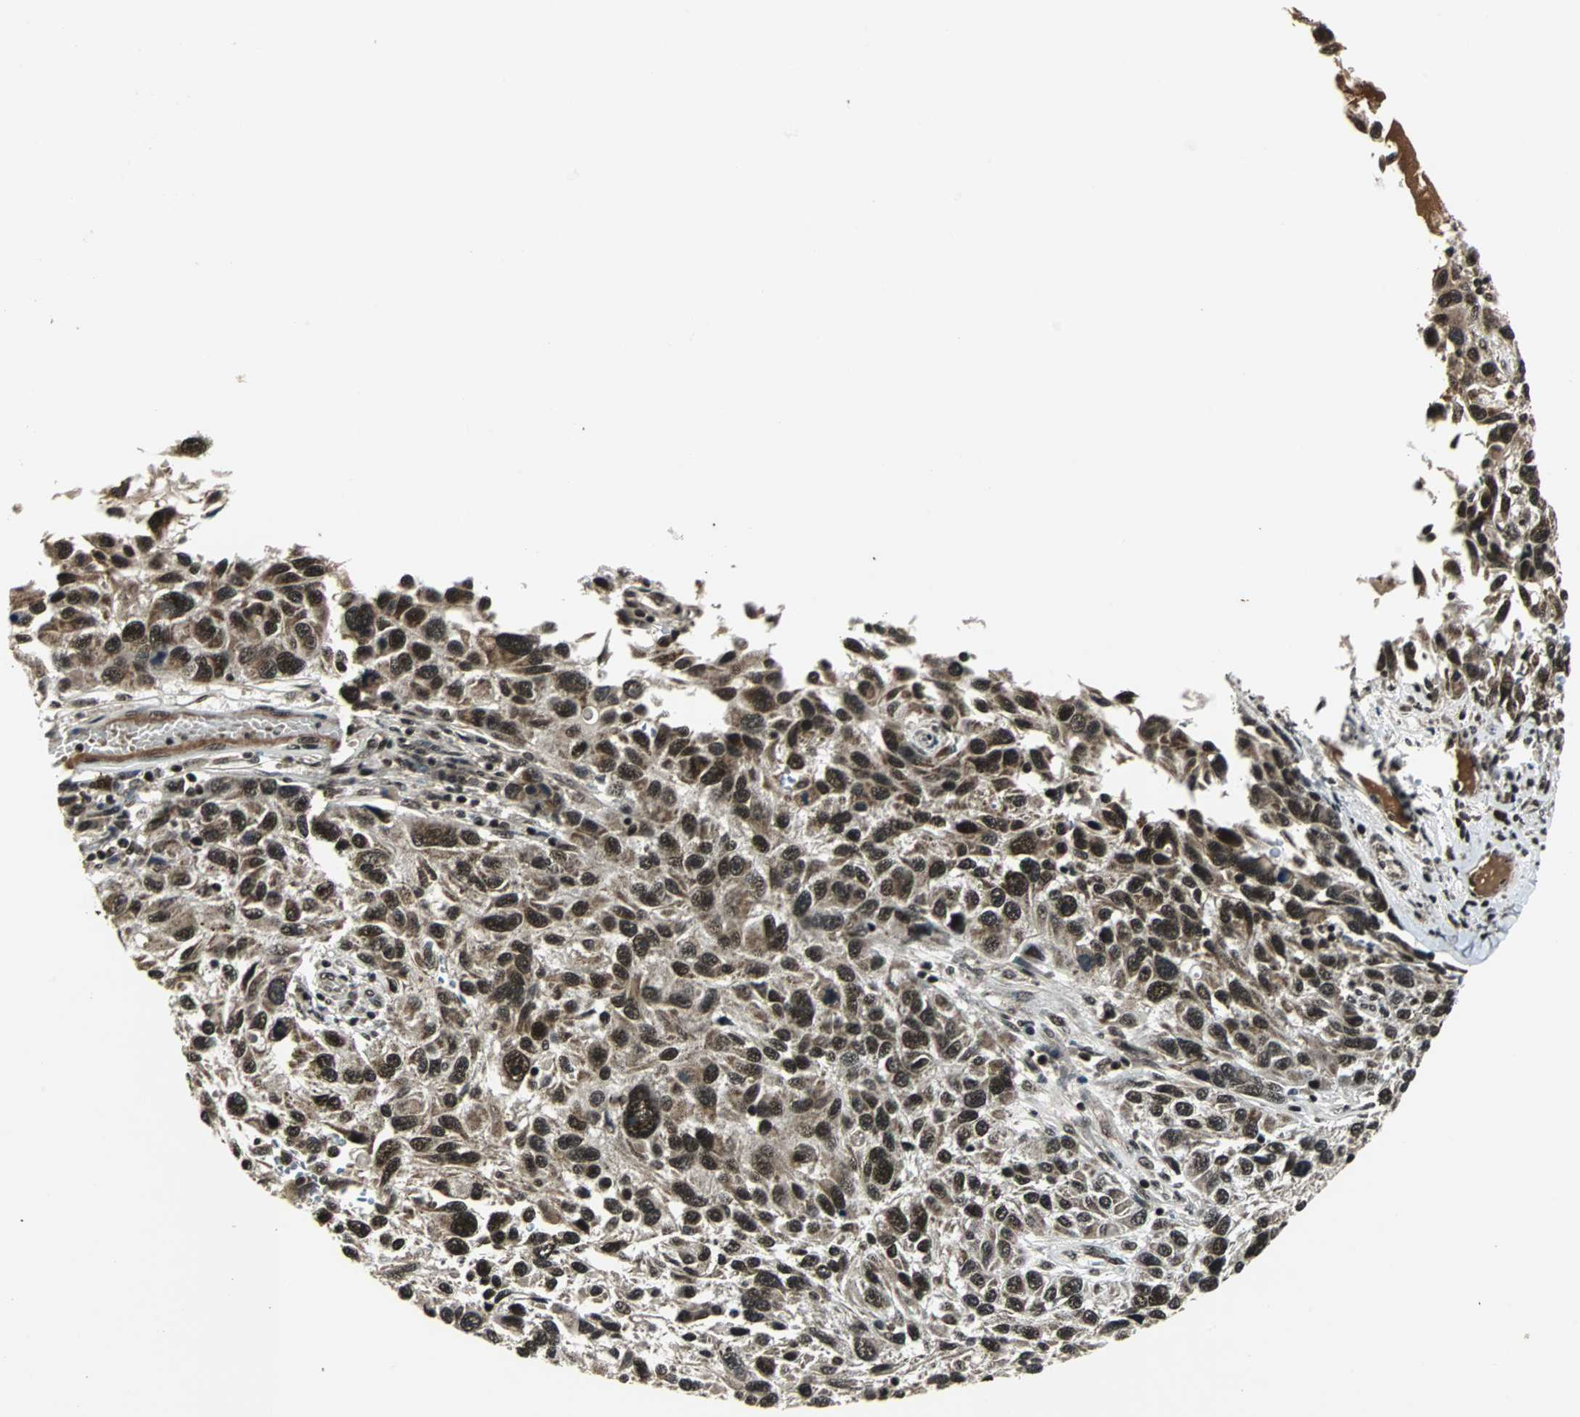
{"staining": {"intensity": "strong", "quantity": ">75%", "location": "nuclear"}, "tissue": "melanoma", "cell_type": "Tumor cells", "image_type": "cancer", "snomed": [{"axis": "morphology", "description": "Malignant melanoma, NOS"}, {"axis": "topography", "description": "Skin"}], "caption": "IHC micrograph of malignant melanoma stained for a protein (brown), which demonstrates high levels of strong nuclear expression in about >75% of tumor cells.", "gene": "TAF5", "patient": {"sex": "male", "age": 53}}